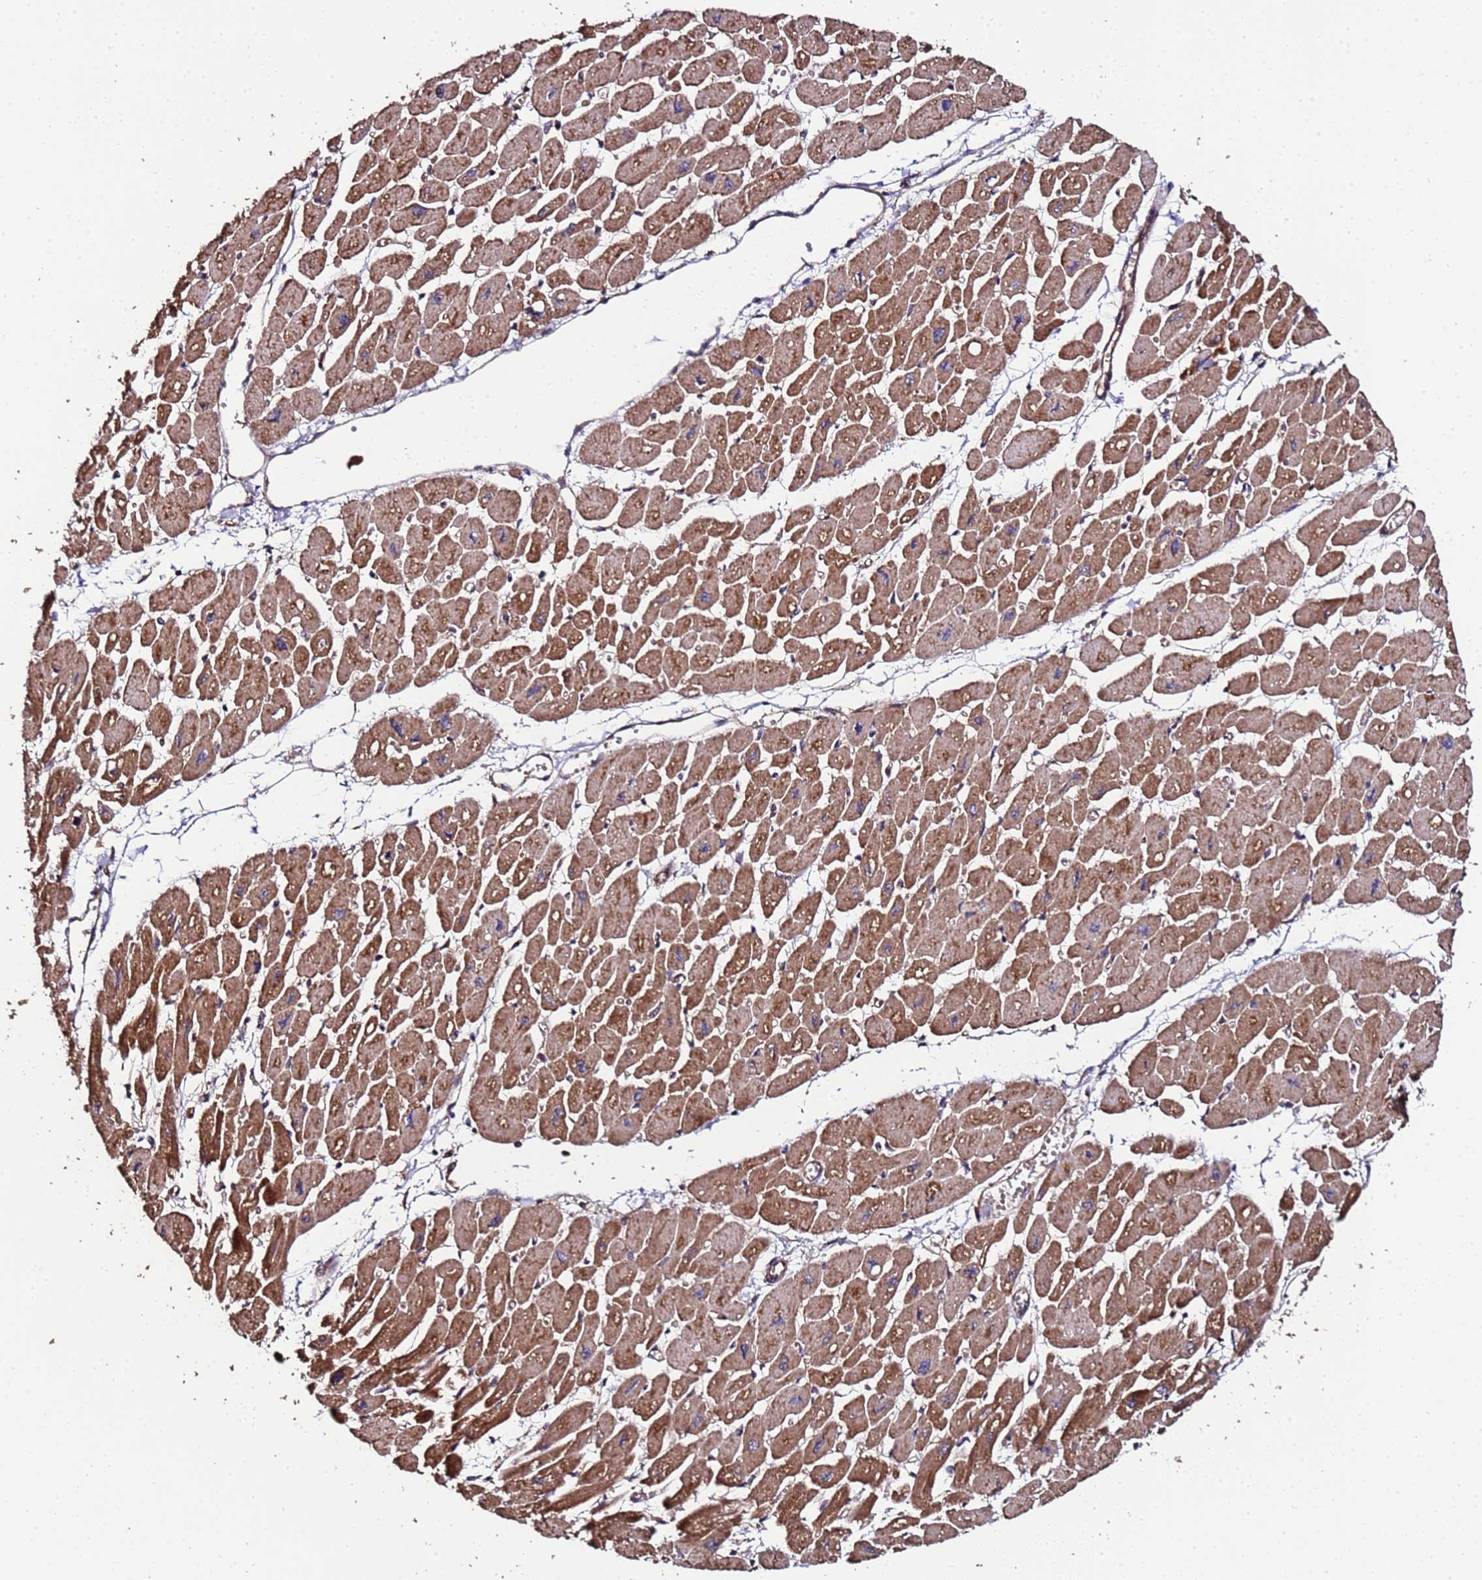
{"staining": {"intensity": "moderate", "quantity": ">75%", "location": "cytoplasmic/membranous"}, "tissue": "heart muscle", "cell_type": "Cardiomyocytes", "image_type": "normal", "snomed": [{"axis": "morphology", "description": "Normal tissue, NOS"}, {"axis": "topography", "description": "Heart"}], "caption": "Immunohistochemical staining of benign heart muscle exhibits >75% levels of moderate cytoplasmic/membranous protein expression in approximately >75% of cardiomyocytes.", "gene": "PRODH", "patient": {"sex": "female", "age": 54}}